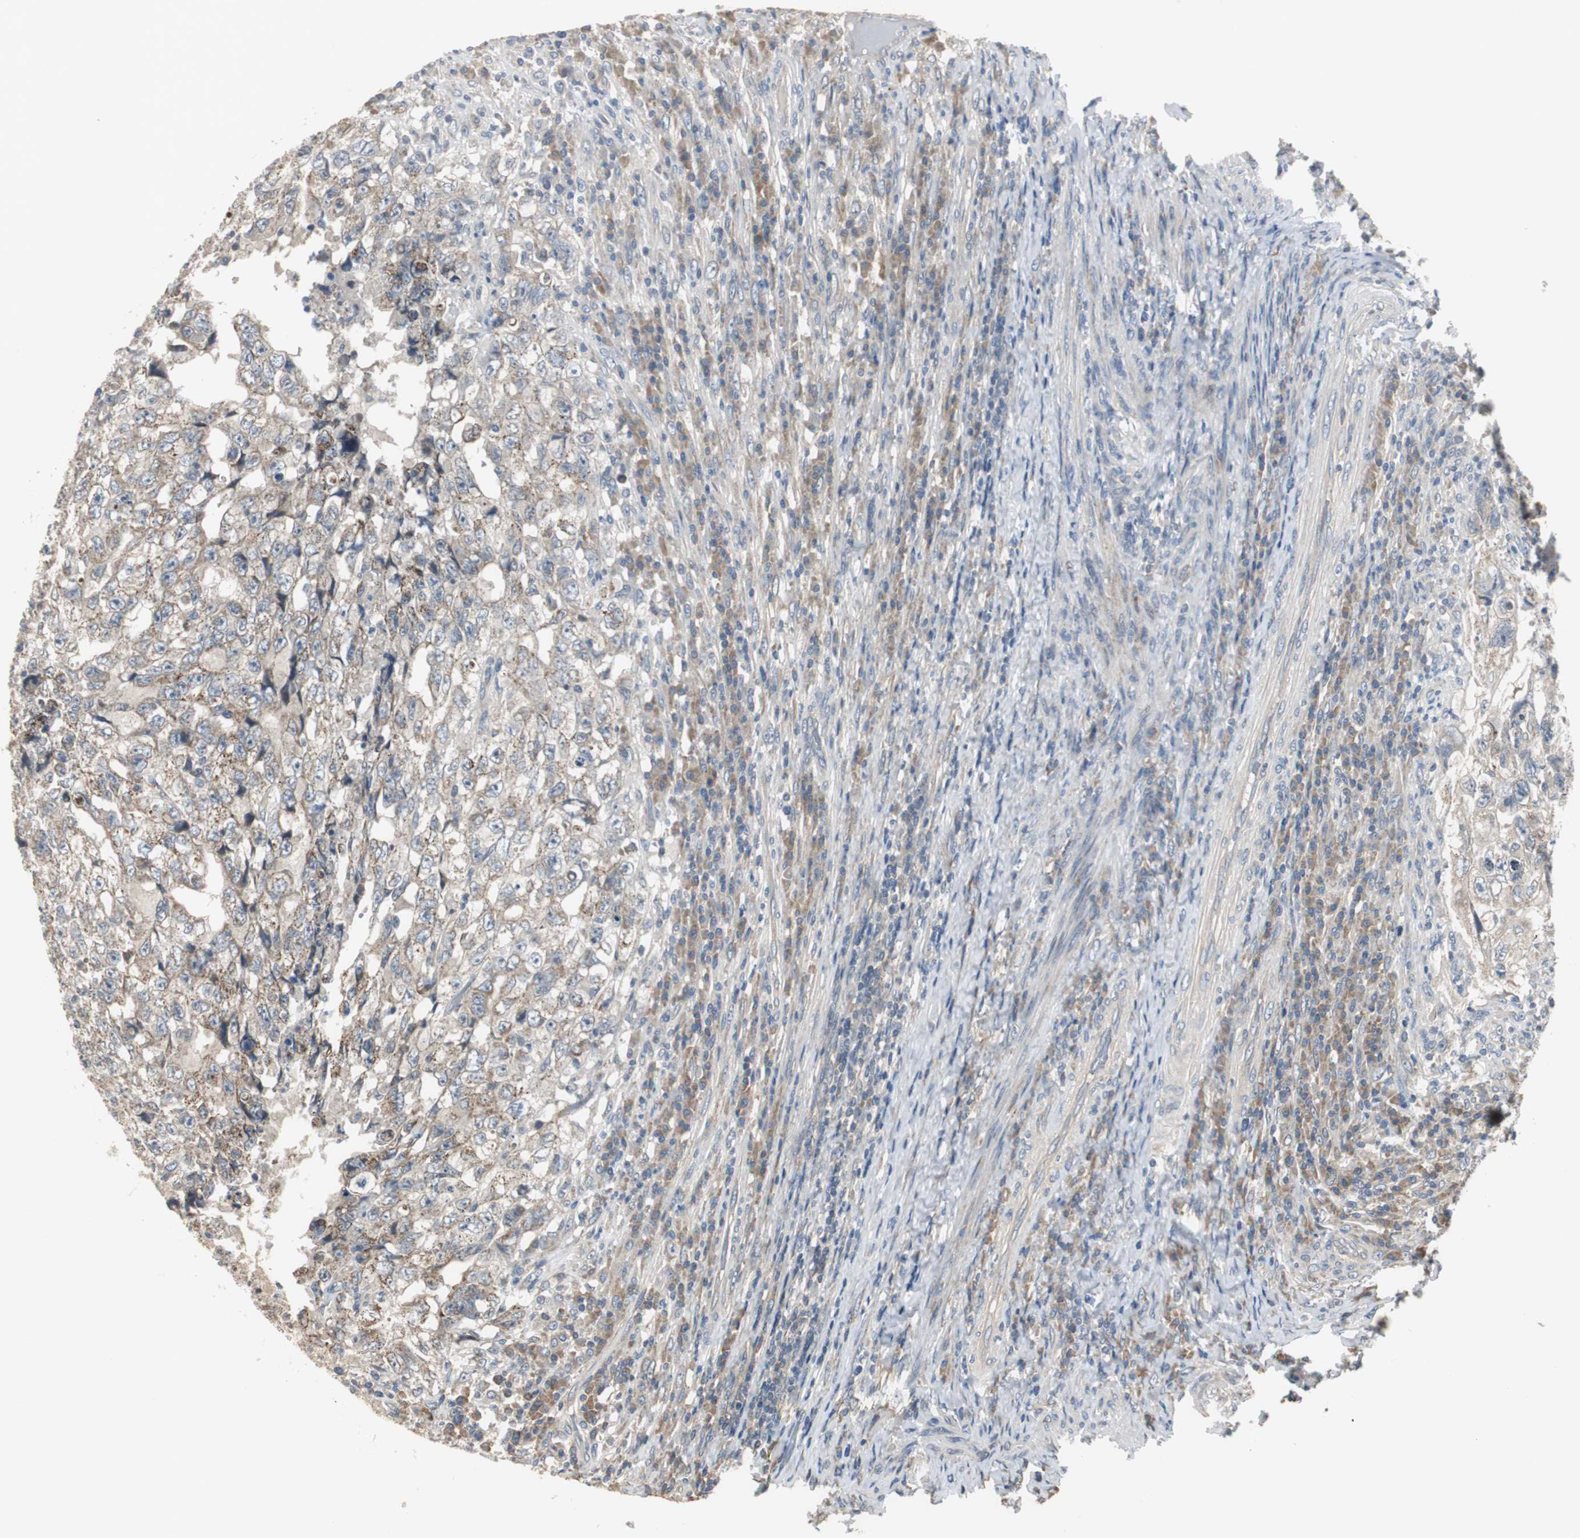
{"staining": {"intensity": "weak", "quantity": ">75%", "location": "cytoplasmic/membranous"}, "tissue": "testis cancer", "cell_type": "Tumor cells", "image_type": "cancer", "snomed": [{"axis": "morphology", "description": "Necrosis, NOS"}, {"axis": "morphology", "description": "Carcinoma, Embryonal, NOS"}, {"axis": "topography", "description": "Testis"}], "caption": "This image shows immunohistochemistry staining of human embryonal carcinoma (testis), with low weak cytoplasmic/membranous staining in approximately >75% of tumor cells.", "gene": "MYT1", "patient": {"sex": "male", "age": 19}}